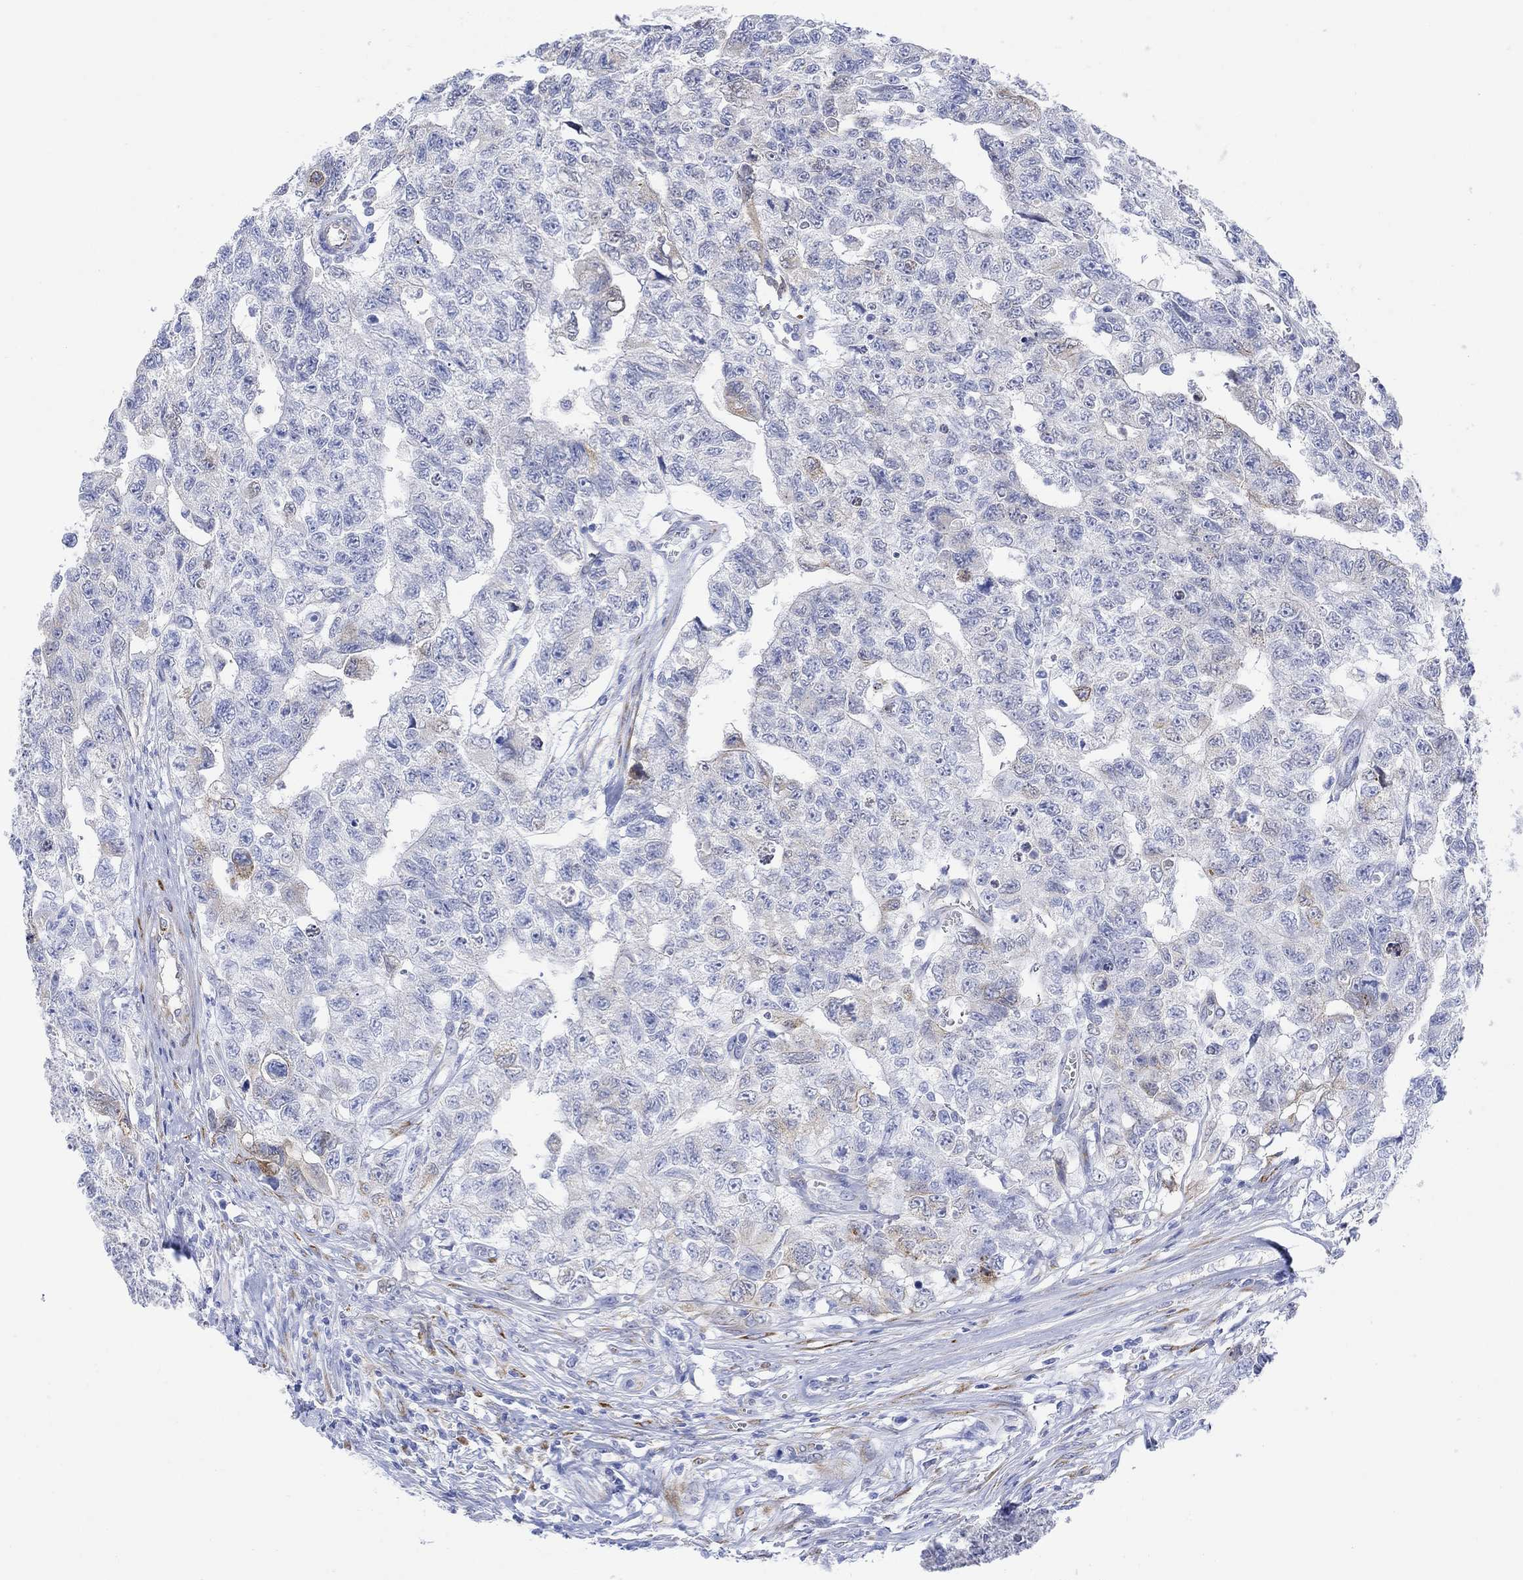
{"staining": {"intensity": "weak", "quantity": "<25%", "location": "cytoplasmic/membranous"}, "tissue": "testis cancer", "cell_type": "Tumor cells", "image_type": "cancer", "snomed": [{"axis": "morphology", "description": "Carcinoma, Embryonal, NOS"}, {"axis": "topography", "description": "Testis"}], "caption": "Embryonal carcinoma (testis) was stained to show a protein in brown. There is no significant staining in tumor cells.", "gene": "MYL1", "patient": {"sex": "male", "age": 24}}